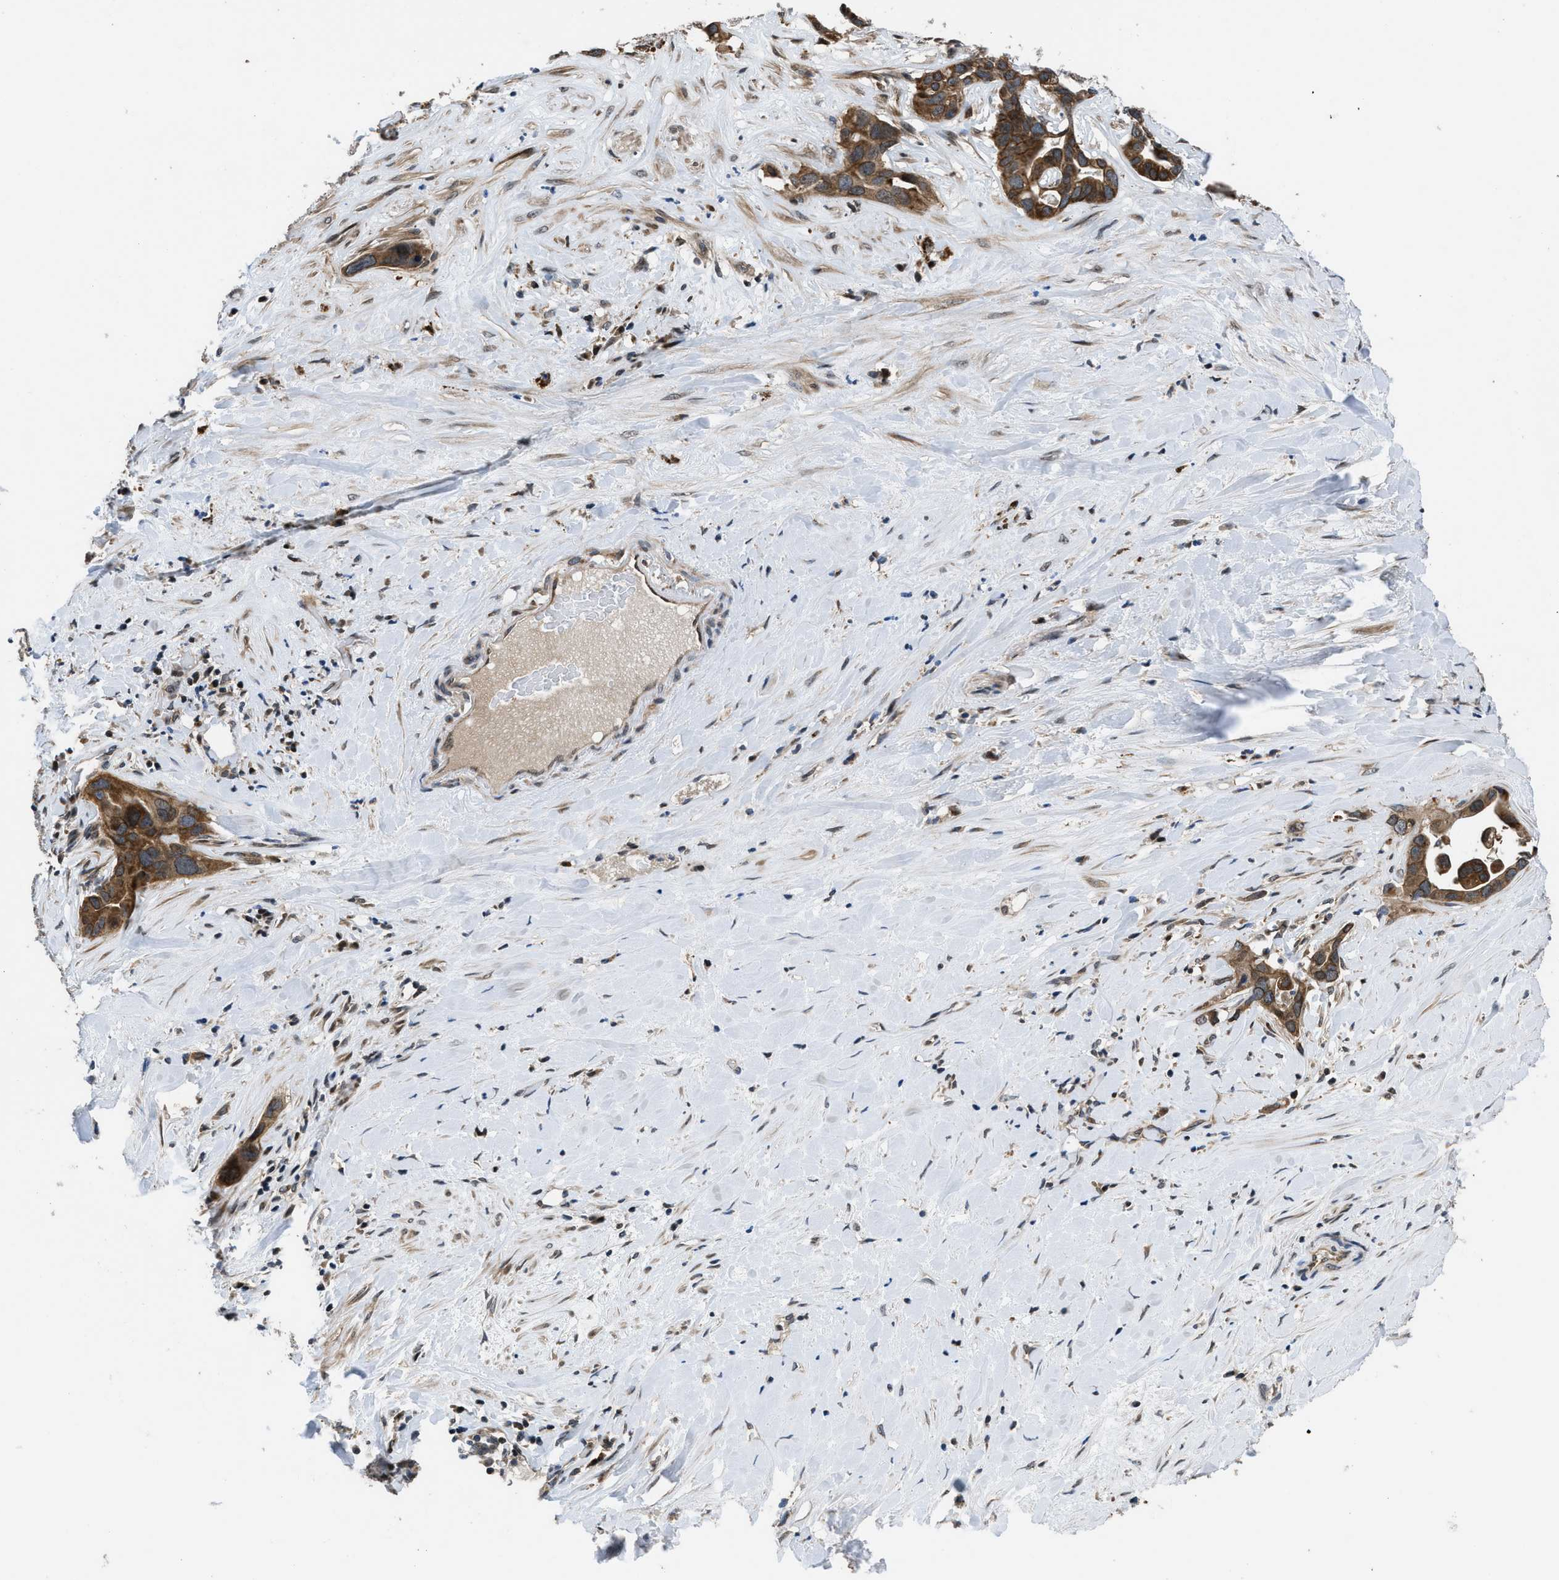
{"staining": {"intensity": "moderate", "quantity": ">75%", "location": "cytoplasmic/membranous"}, "tissue": "liver cancer", "cell_type": "Tumor cells", "image_type": "cancer", "snomed": [{"axis": "morphology", "description": "Cholangiocarcinoma"}, {"axis": "topography", "description": "Liver"}], "caption": "Brown immunohistochemical staining in liver cholangiocarcinoma reveals moderate cytoplasmic/membranous positivity in approximately >75% of tumor cells.", "gene": "CTBS", "patient": {"sex": "female", "age": 65}}